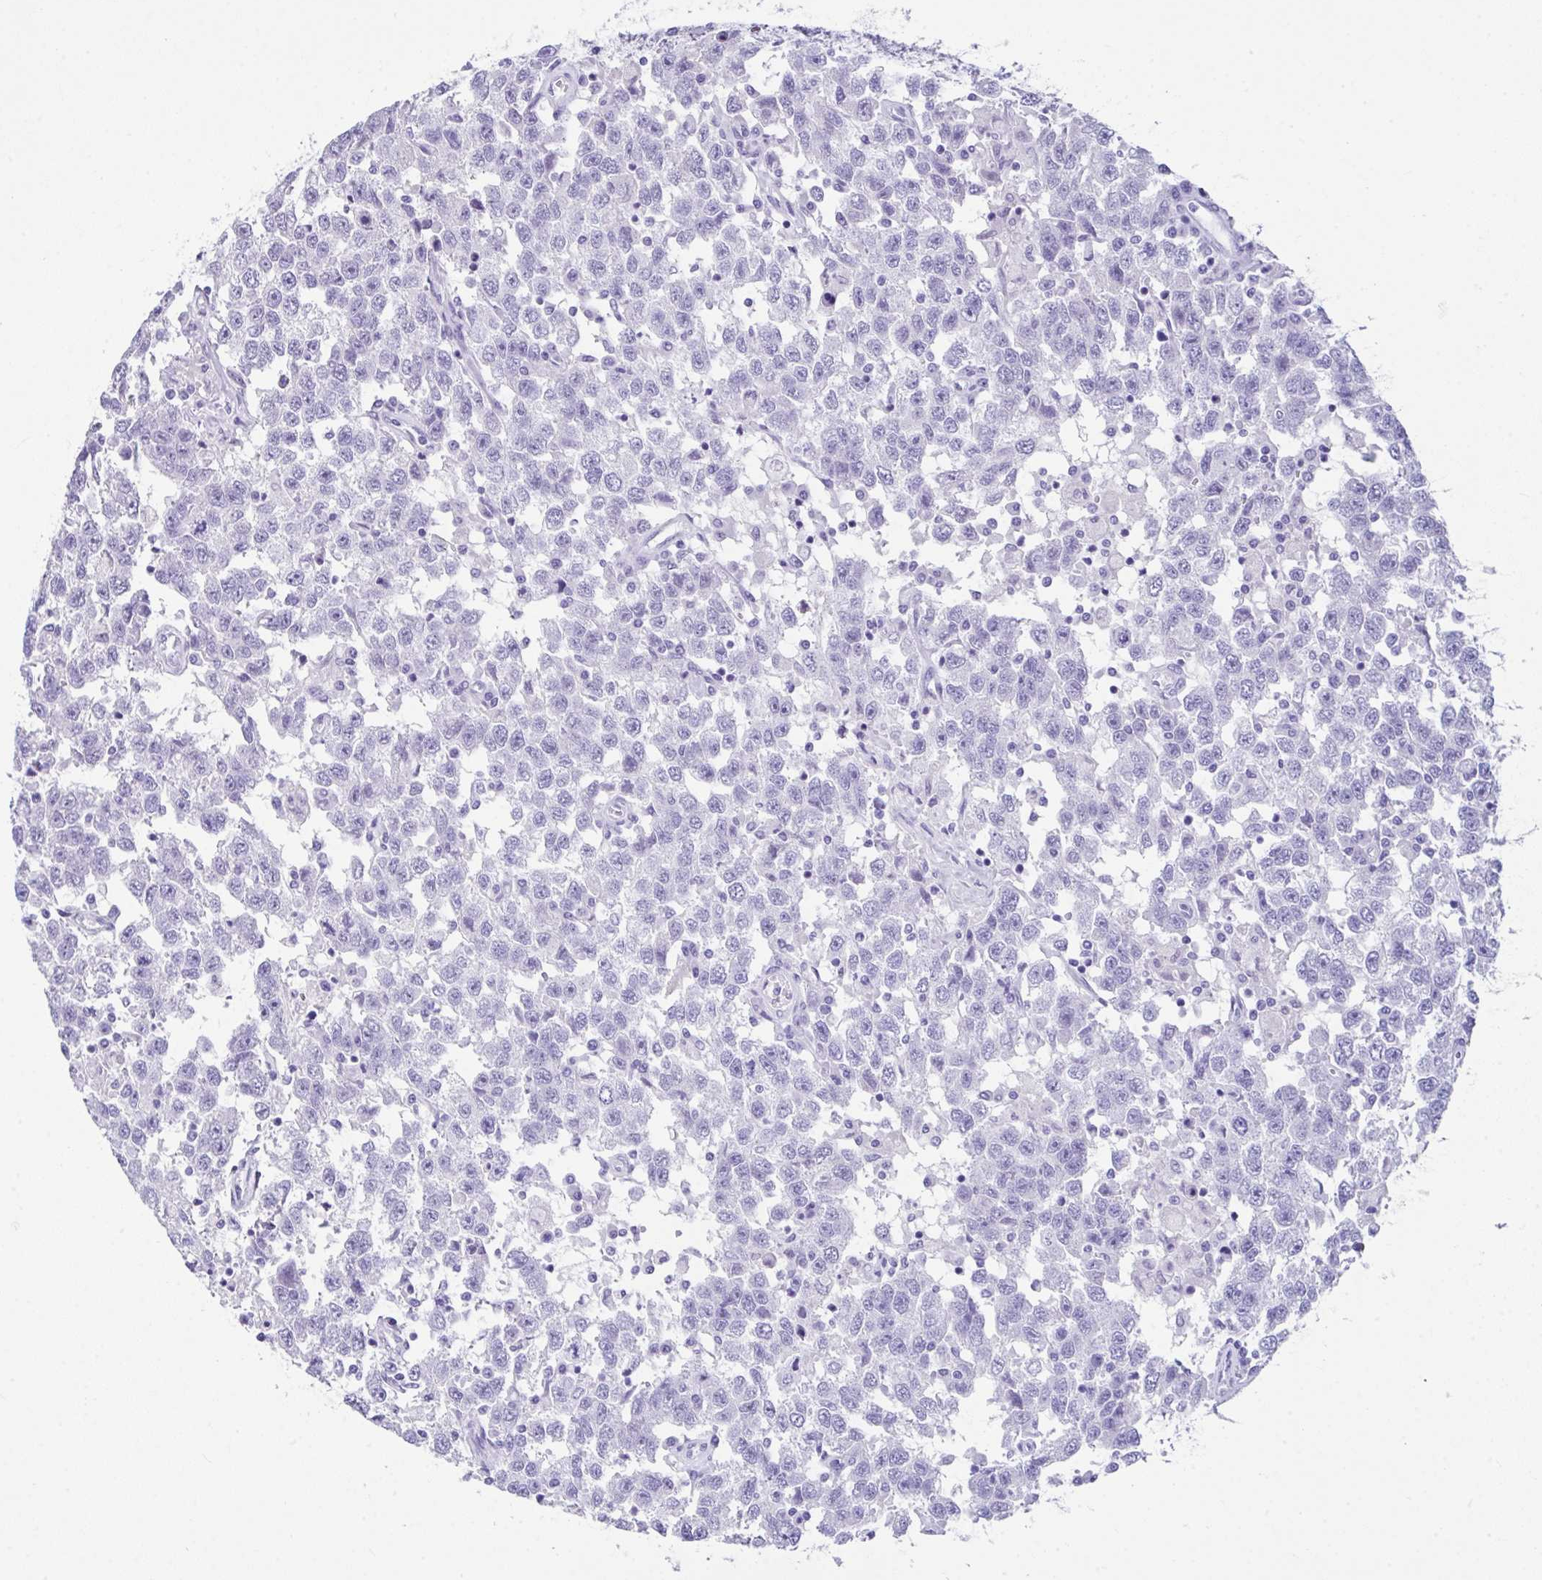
{"staining": {"intensity": "negative", "quantity": "none", "location": "none"}, "tissue": "testis cancer", "cell_type": "Tumor cells", "image_type": "cancer", "snomed": [{"axis": "morphology", "description": "Seminoma, NOS"}, {"axis": "topography", "description": "Testis"}], "caption": "The IHC micrograph has no significant expression in tumor cells of testis cancer (seminoma) tissue.", "gene": "LGALS4", "patient": {"sex": "male", "age": 41}}